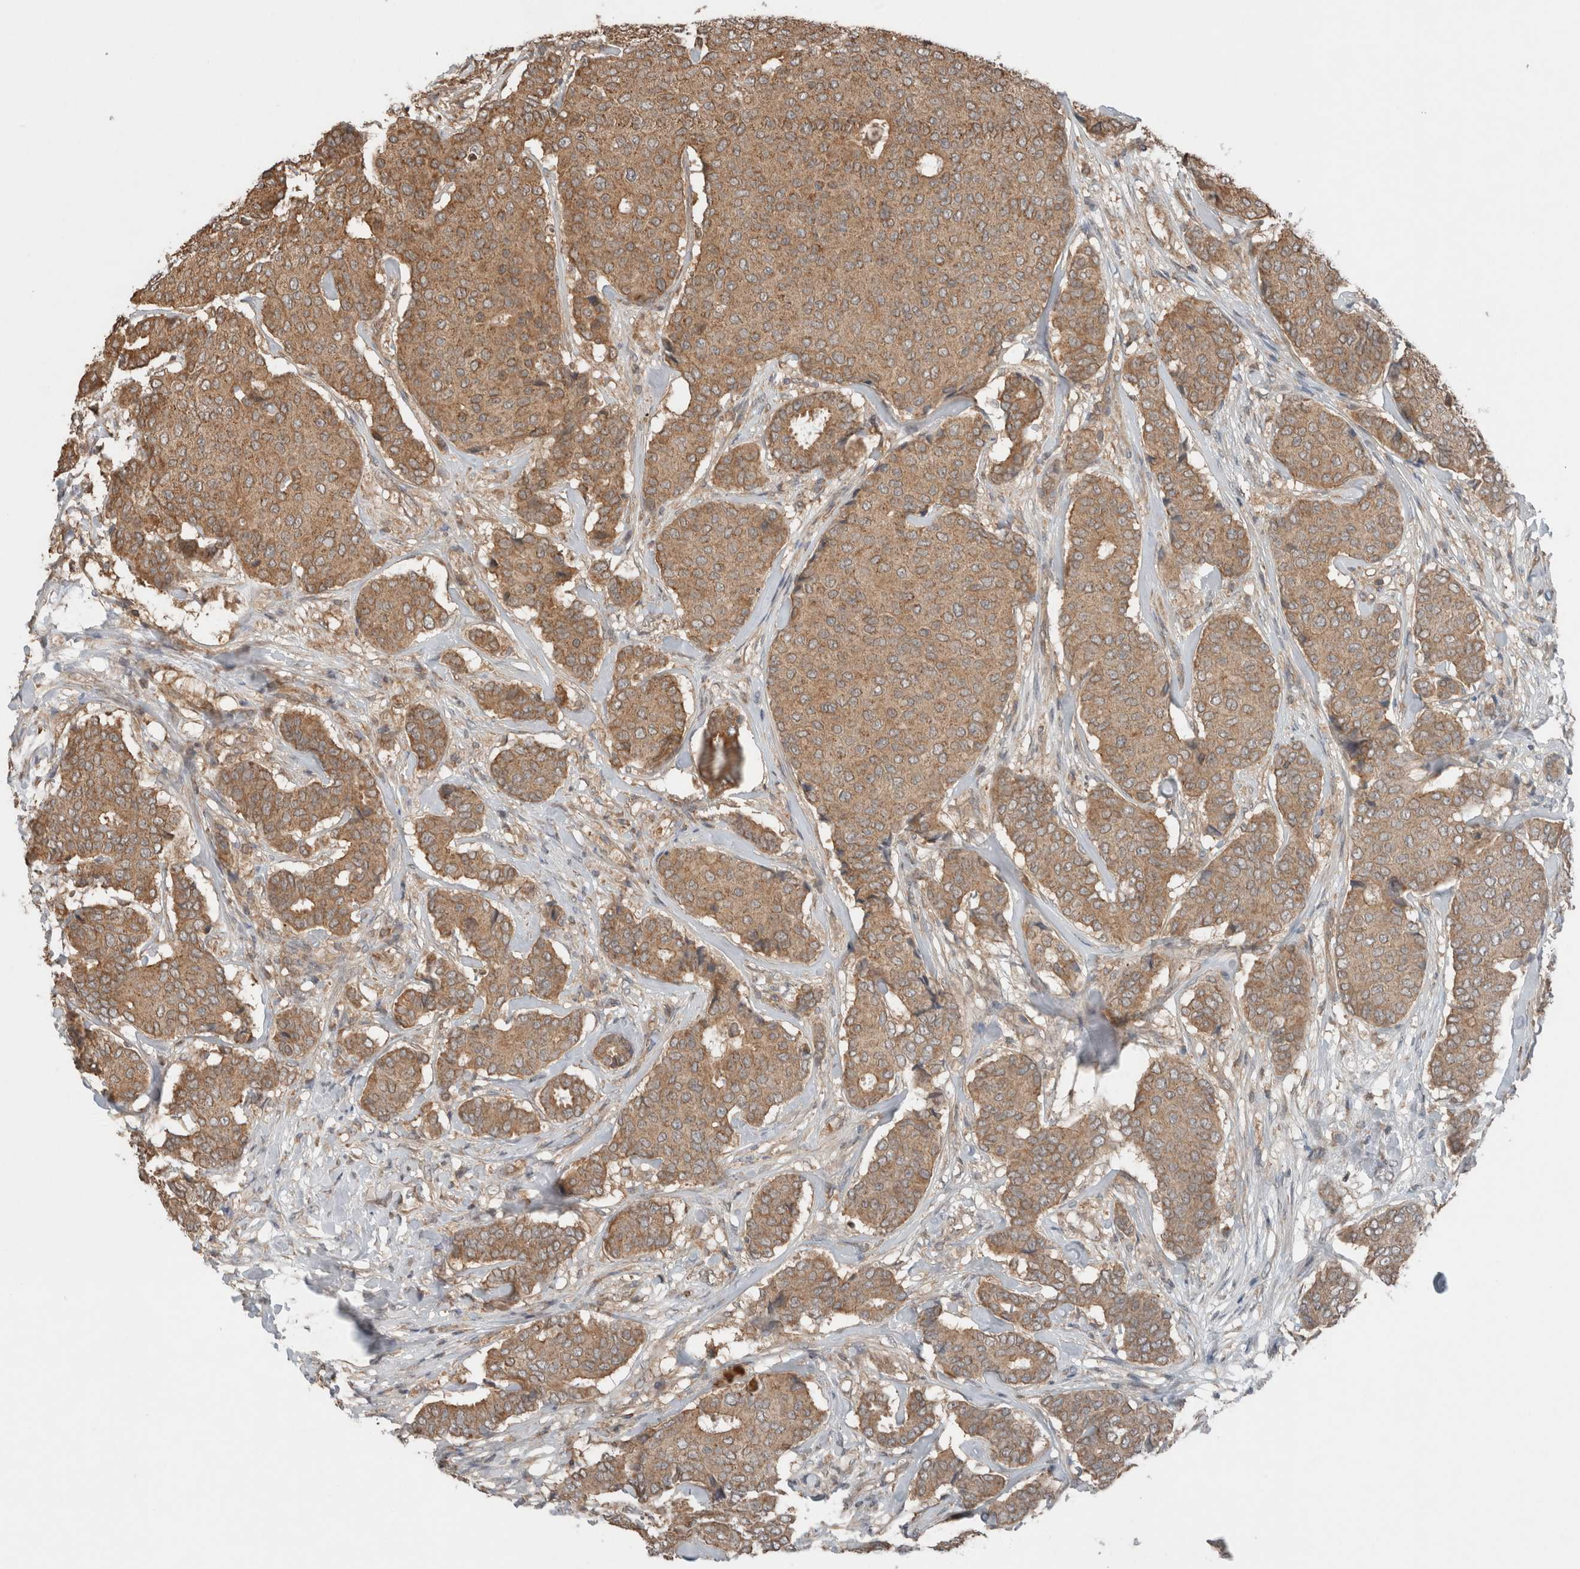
{"staining": {"intensity": "moderate", "quantity": ">75%", "location": "cytoplasmic/membranous"}, "tissue": "breast cancer", "cell_type": "Tumor cells", "image_type": "cancer", "snomed": [{"axis": "morphology", "description": "Duct carcinoma"}, {"axis": "topography", "description": "Breast"}], "caption": "Human invasive ductal carcinoma (breast) stained for a protein (brown) demonstrates moderate cytoplasmic/membranous positive staining in approximately >75% of tumor cells.", "gene": "KLK14", "patient": {"sex": "female", "age": 75}}